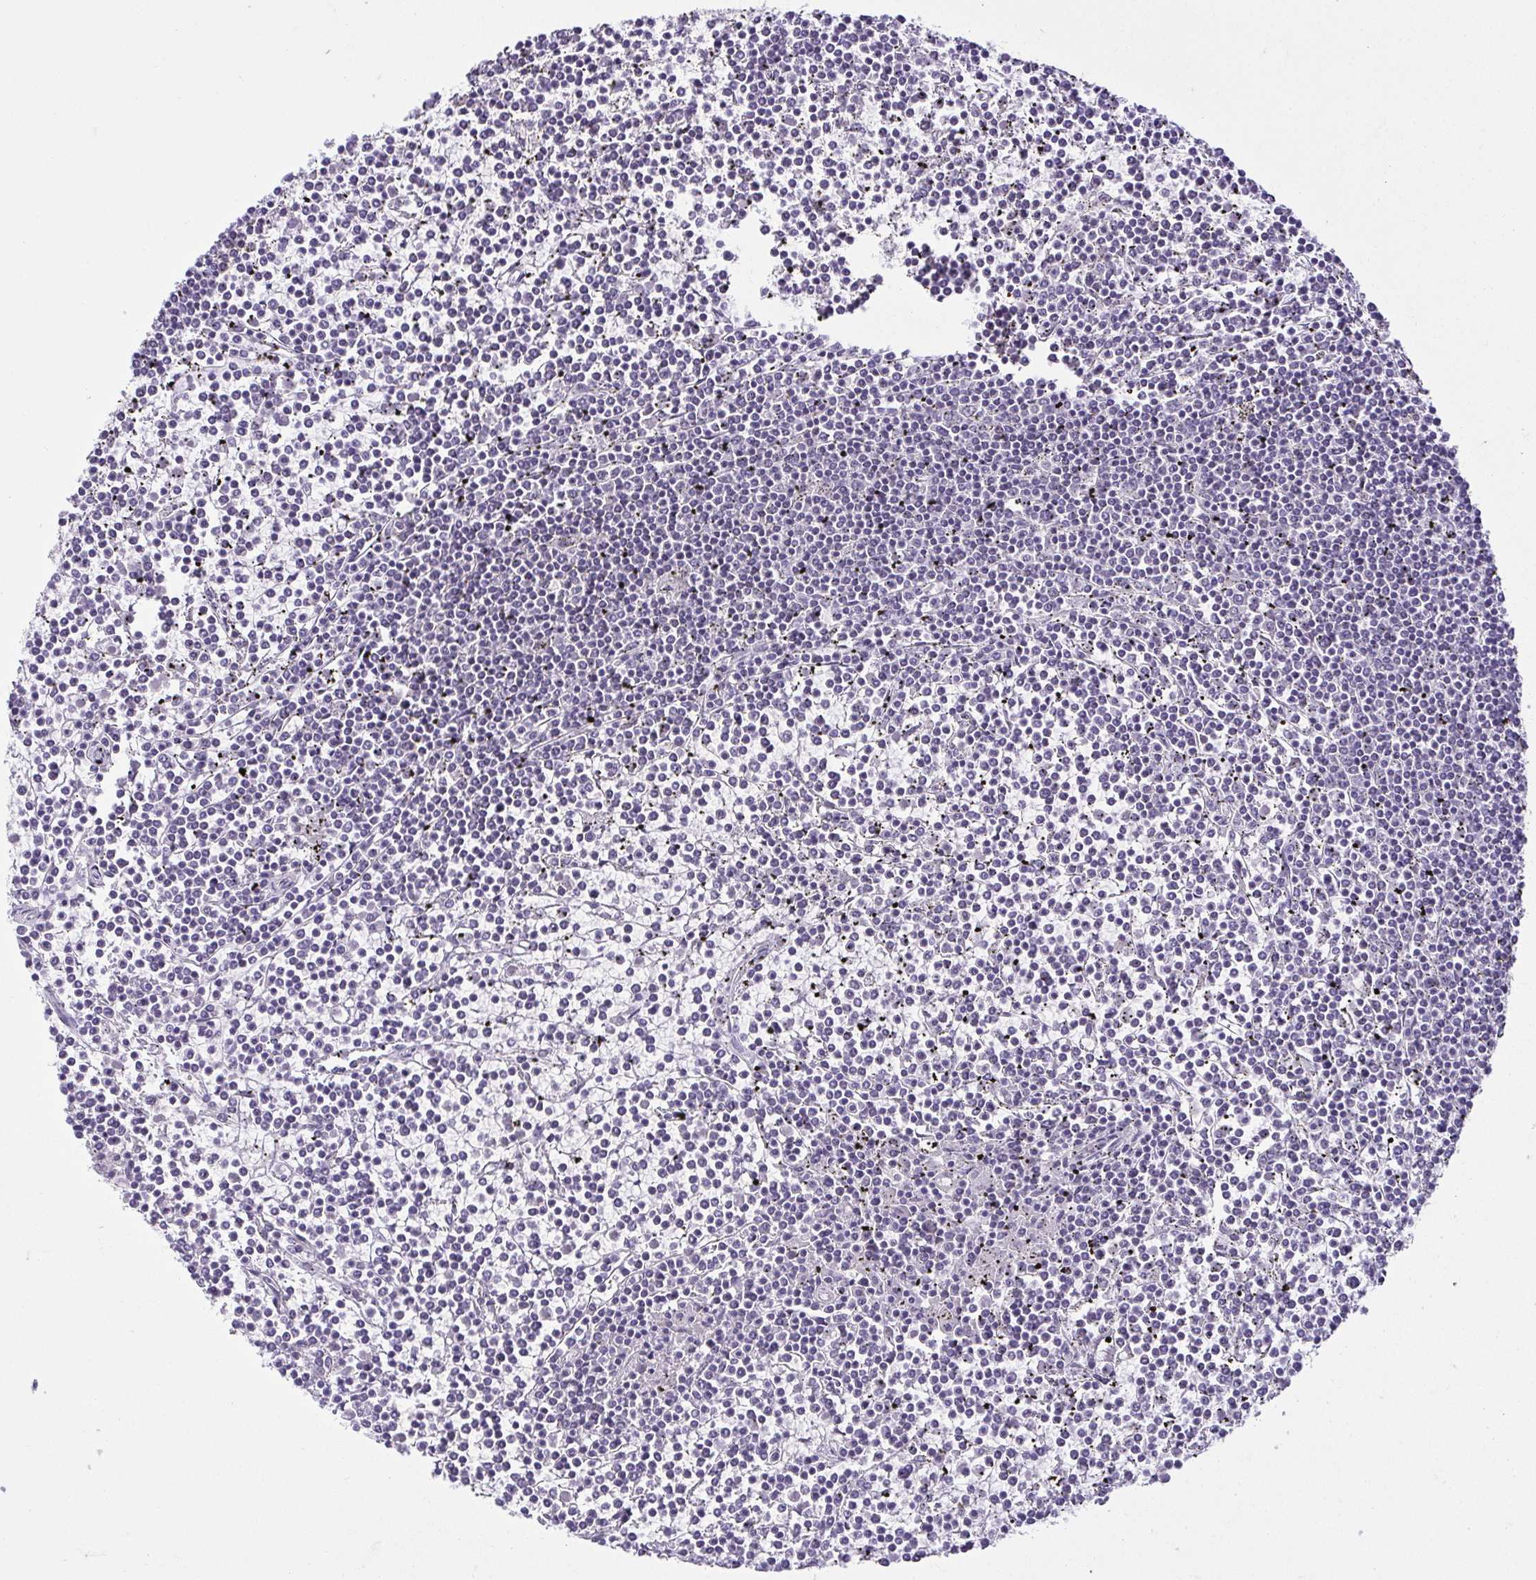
{"staining": {"intensity": "negative", "quantity": "none", "location": "none"}, "tissue": "lymphoma", "cell_type": "Tumor cells", "image_type": "cancer", "snomed": [{"axis": "morphology", "description": "Malignant lymphoma, non-Hodgkin's type, Low grade"}, {"axis": "topography", "description": "Spleen"}], "caption": "DAB (3,3'-diaminobenzidine) immunohistochemical staining of human malignant lymphoma, non-Hodgkin's type (low-grade) shows no significant expression in tumor cells.", "gene": "RBM3", "patient": {"sex": "female", "age": 19}}